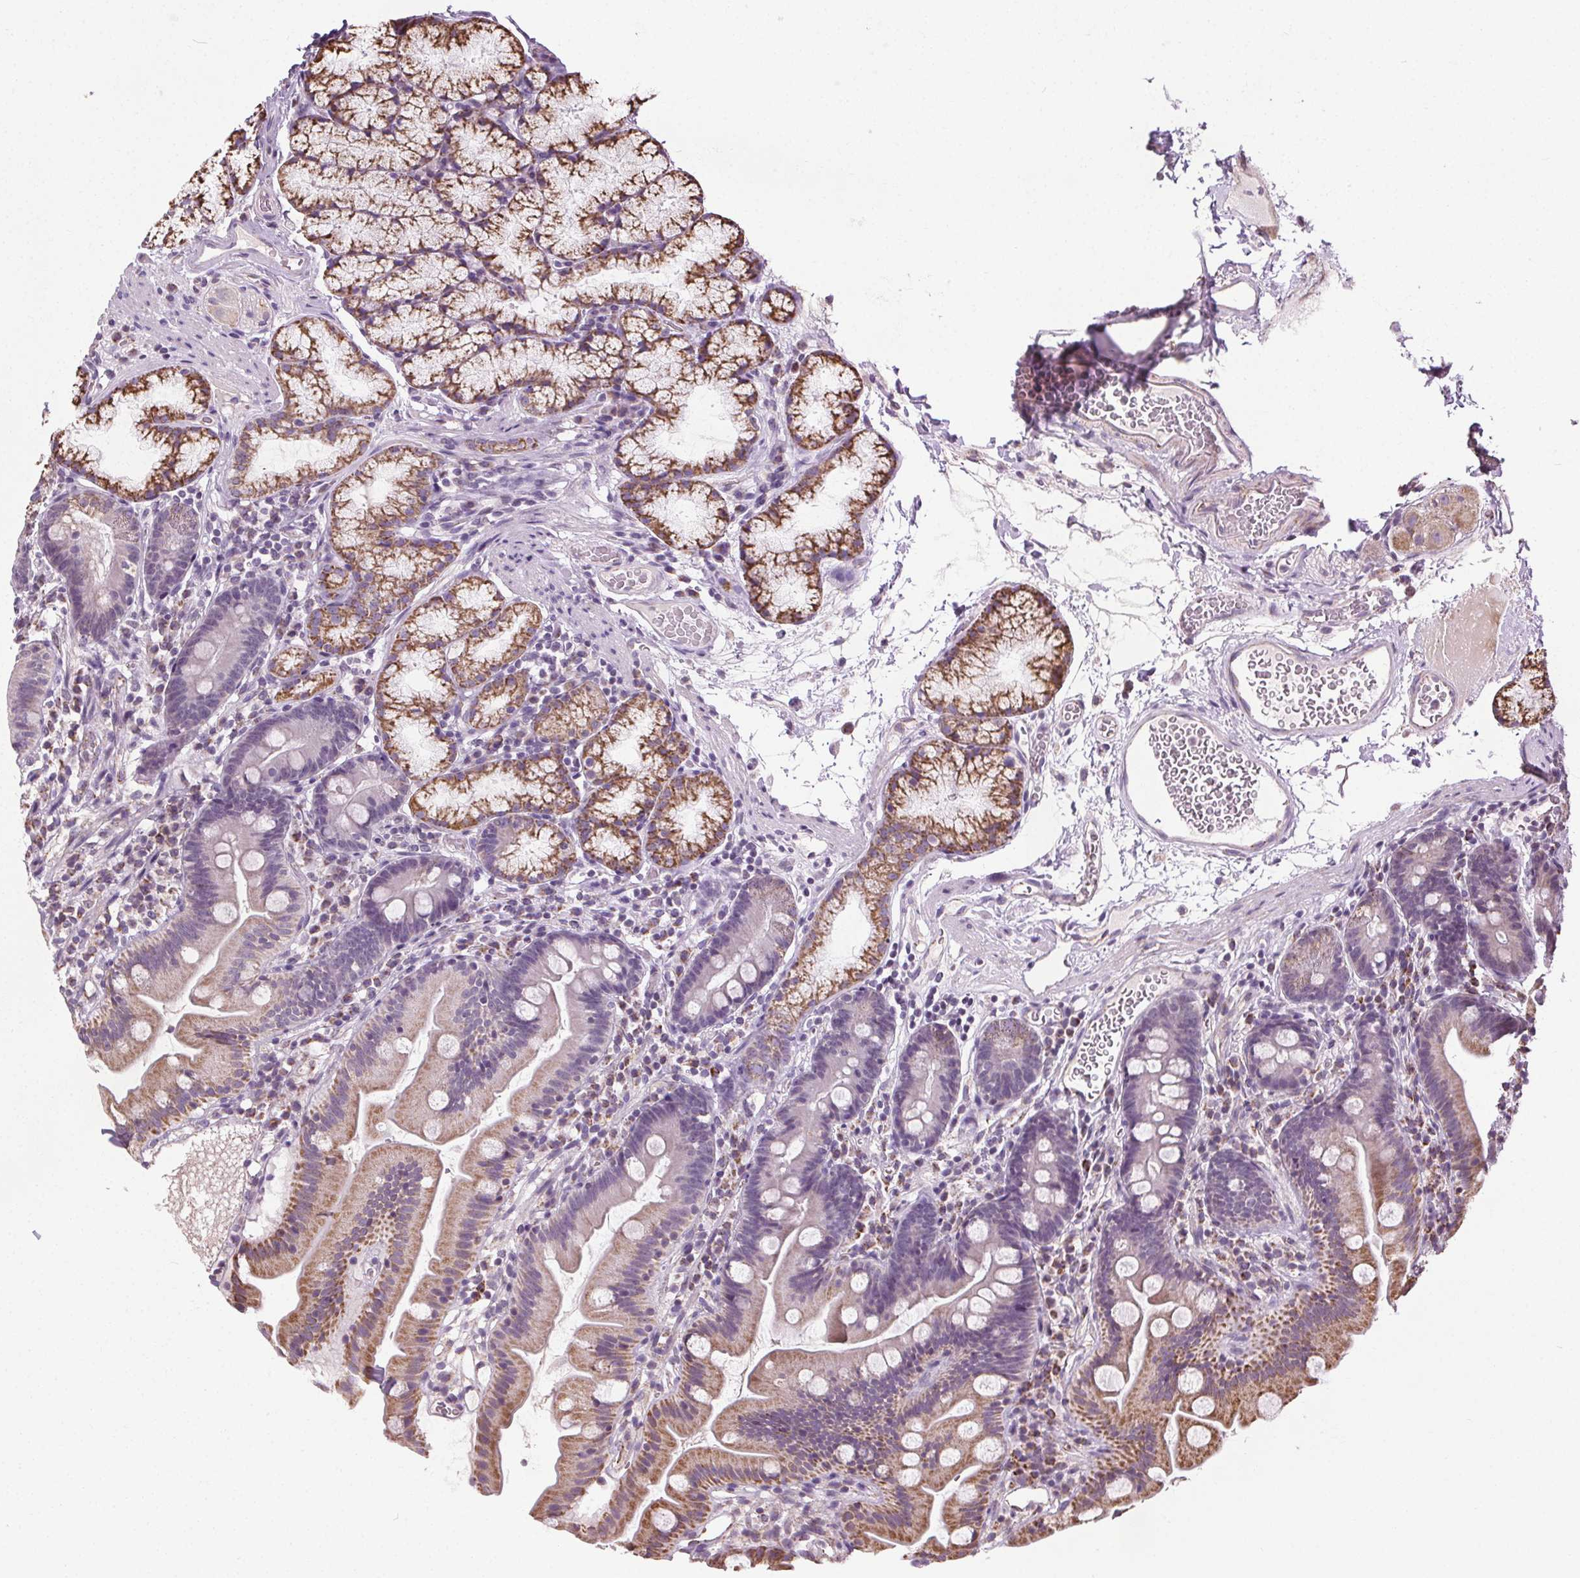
{"staining": {"intensity": "moderate", "quantity": "<25%", "location": "cytoplasmic/membranous"}, "tissue": "duodenum", "cell_type": "Glandular cells", "image_type": "normal", "snomed": [{"axis": "morphology", "description": "Normal tissue, NOS"}, {"axis": "topography", "description": "Duodenum"}], "caption": "High-power microscopy captured an IHC histopathology image of benign duodenum, revealing moderate cytoplasmic/membranous staining in about <25% of glandular cells. Nuclei are stained in blue.", "gene": "LFNG", "patient": {"sex": "female", "age": 67}}